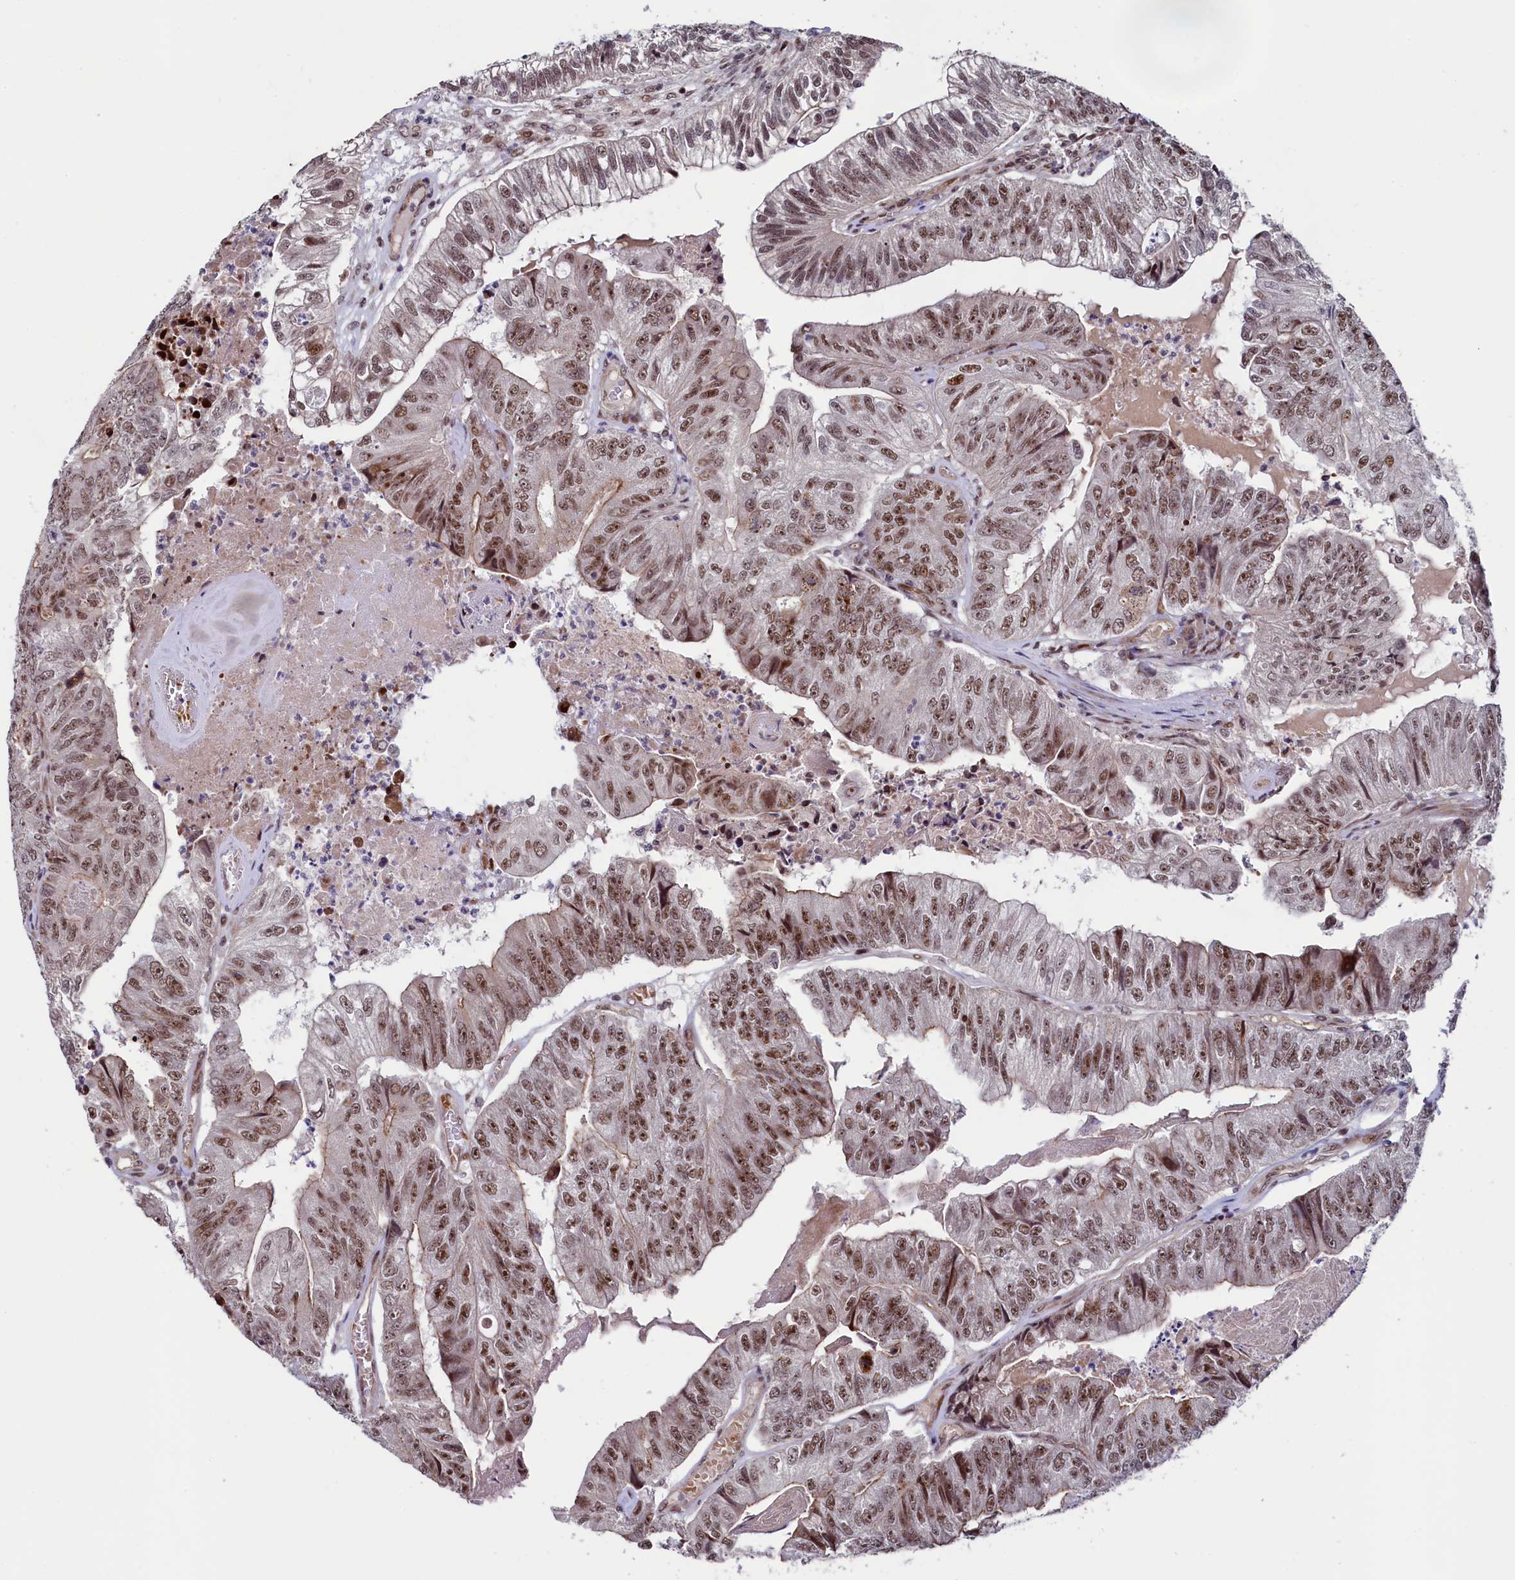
{"staining": {"intensity": "moderate", "quantity": ">75%", "location": "nuclear"}, "tissue": "colorectal cancer", "cell_type": "Tumor cells", "image_type": "cancer", "snomed": [{"axis": "morphology", "description": "Adenocarcinoma, NOS"}, {"axis": "topography", "description": "Colon"}], "caption": "Human colorectal cancer stained with a protein marker reveals moderate staining in tumor cells.", "gene": "LEO1", "patient": {"sex": "female", "age": 67}}